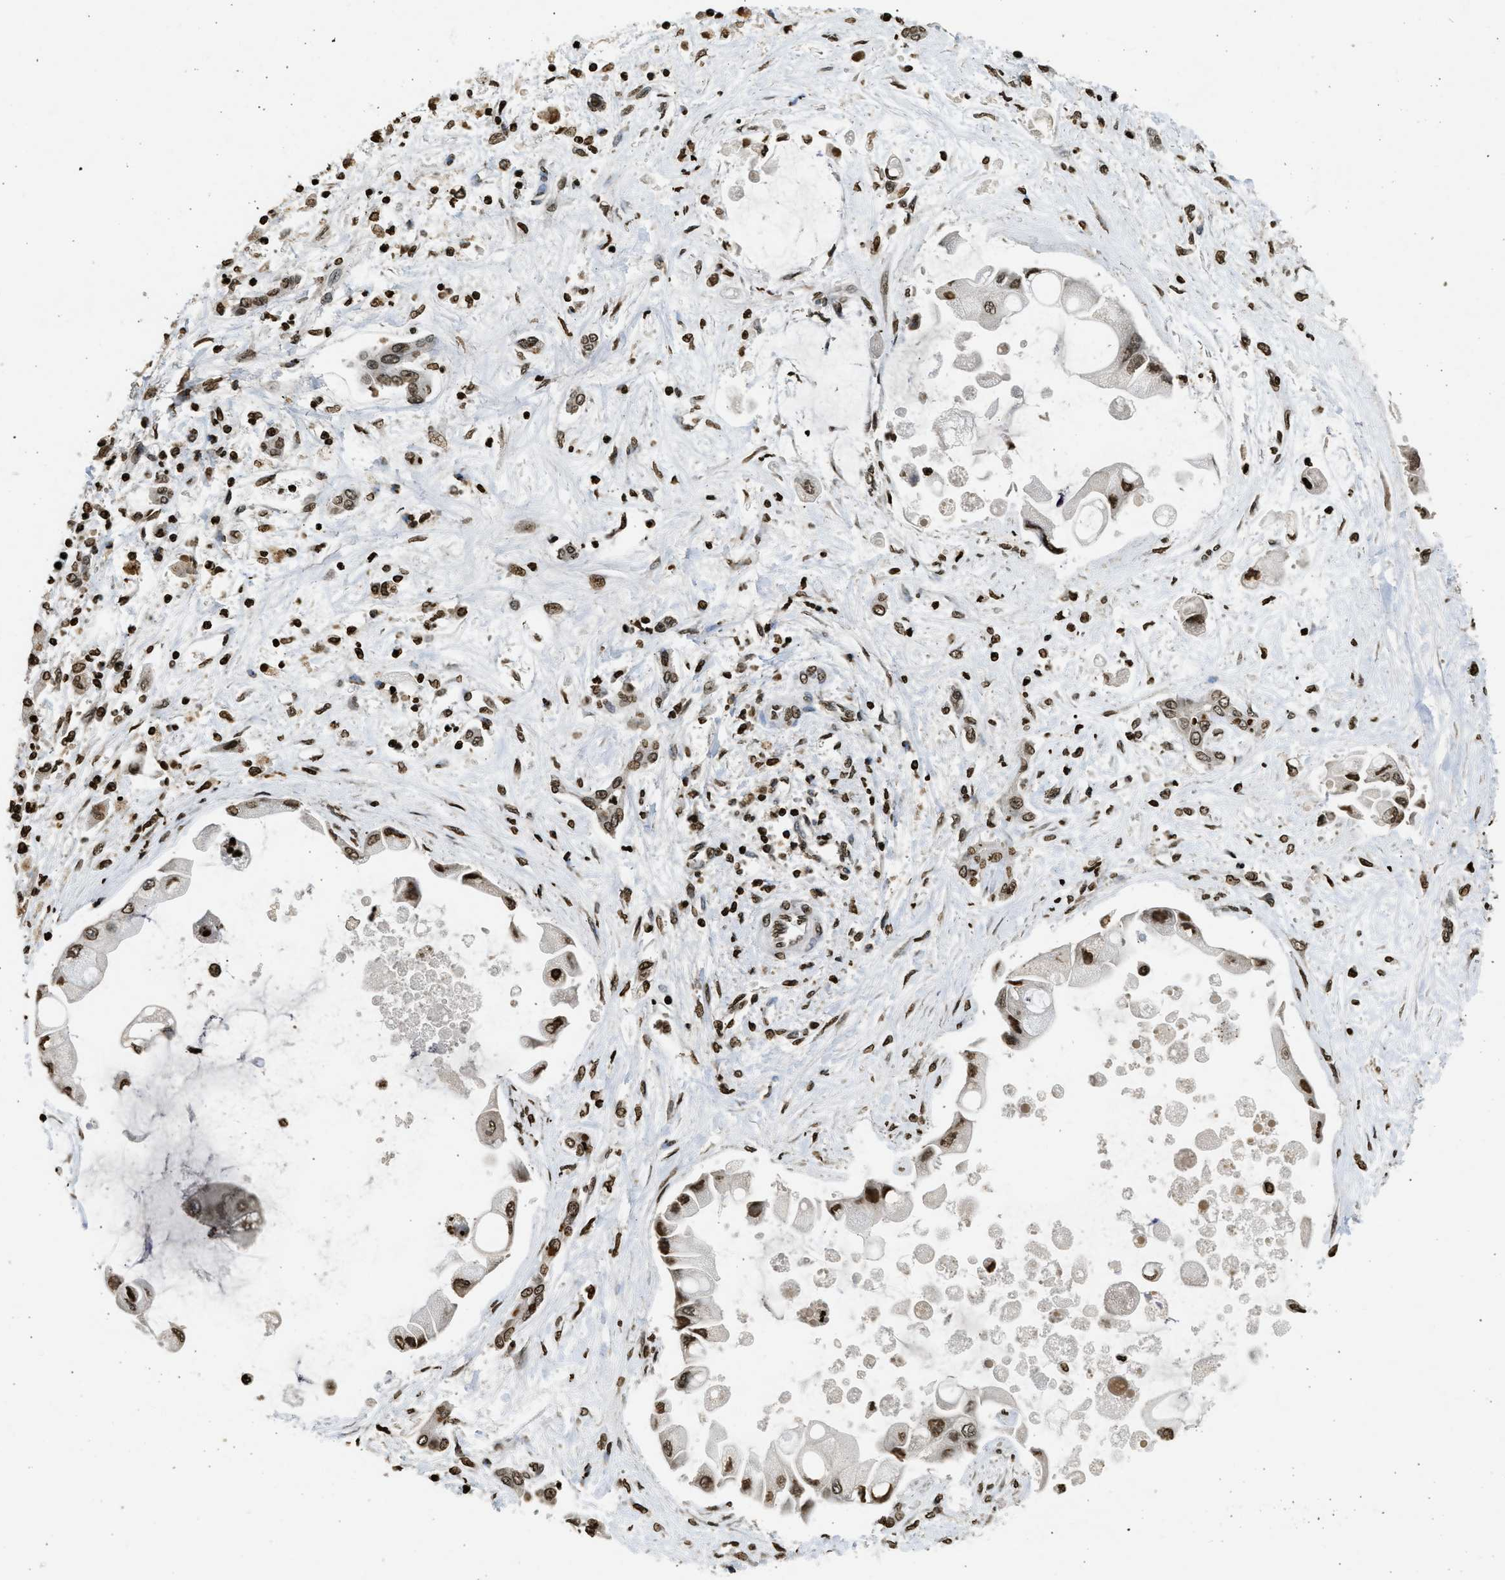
{"staining": {"intensity": "moderate", "quantity": ">75%", "location": "nuclear"}, "tissue": "liver cancer", "cell_type": "Tumor cells", "image_type": "cancer", "snomed": [{"axis": "morphology", "description": "Cholangiocarcinoma"}, {"axis": "topography", "description": "Liver"}], "caption": "Tumor cells reveal medium levels of moderate nuclear expression in about >75% of cells in human cholangiocarcinoma (liver). Using DAB (brown) and hematoxylin (blue) stains, captured at high magnification using brightfield microscopy.", "gene": "RRAGC", "patient": {"sex": "male", "age": 50}}